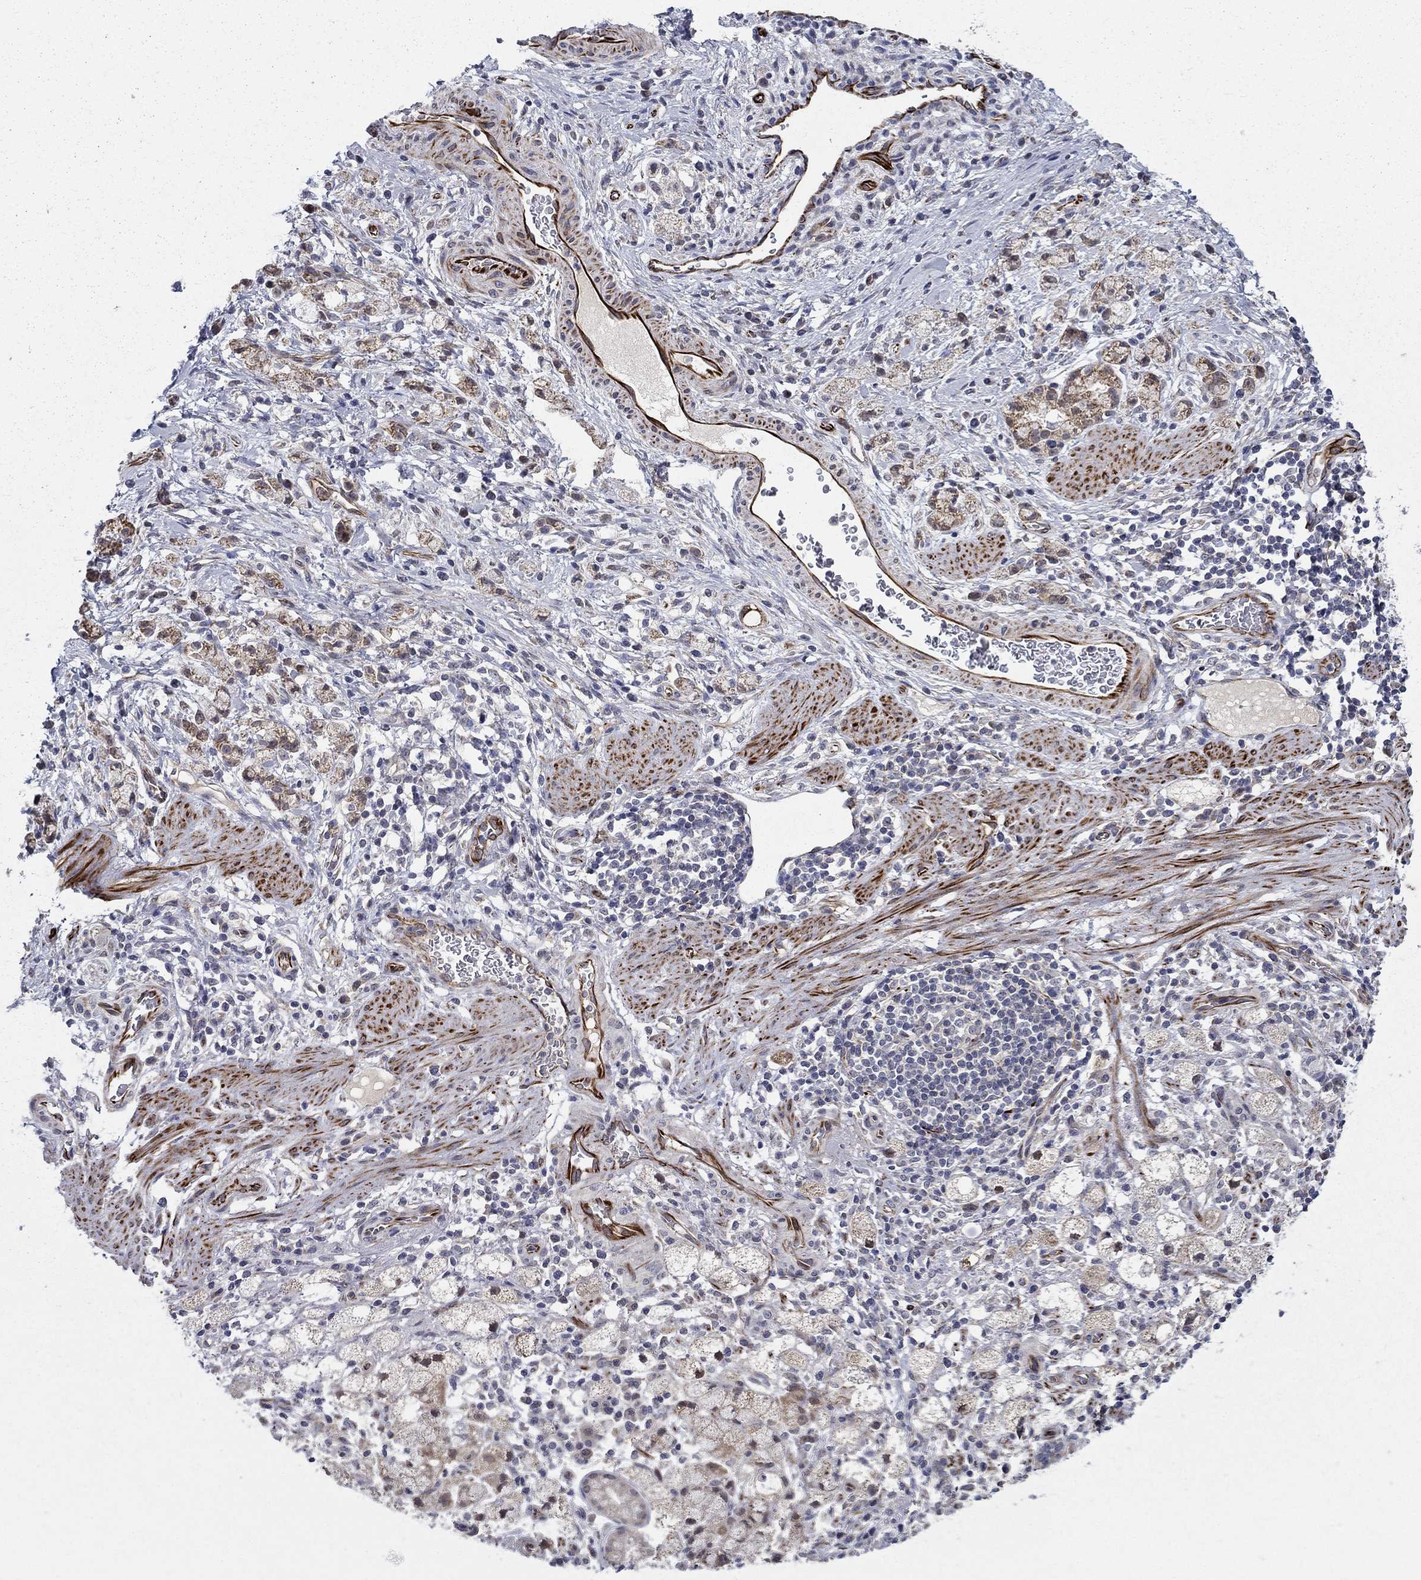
{"staining": {"intensity": "moderate", "quantity": ">75%", "location": "cytoplasmic/membranous"}, "tissue": "stomach cancer", "cell_type": "Tumor cells", "image_type": "cancer", "snomed": [{"axis": "morphology", "description": "Adenocarcinoma, NOS"}, {"axis": "topography", "description": "Stomach"}], "caption": "Immunohistochemistry histopathology image of neoplastic tissue: human adenocarcinoma (stomach) stained using immunohistochemistry (IHC) reveals medium levels of moderate protein expression localized specifically in the cytoplasmic/membranous of tumor cells, appearing as a cytoplasmic/membranous brown color.", "gene": "LACTB2", "patient": {"sex": "male", "age": 58}}